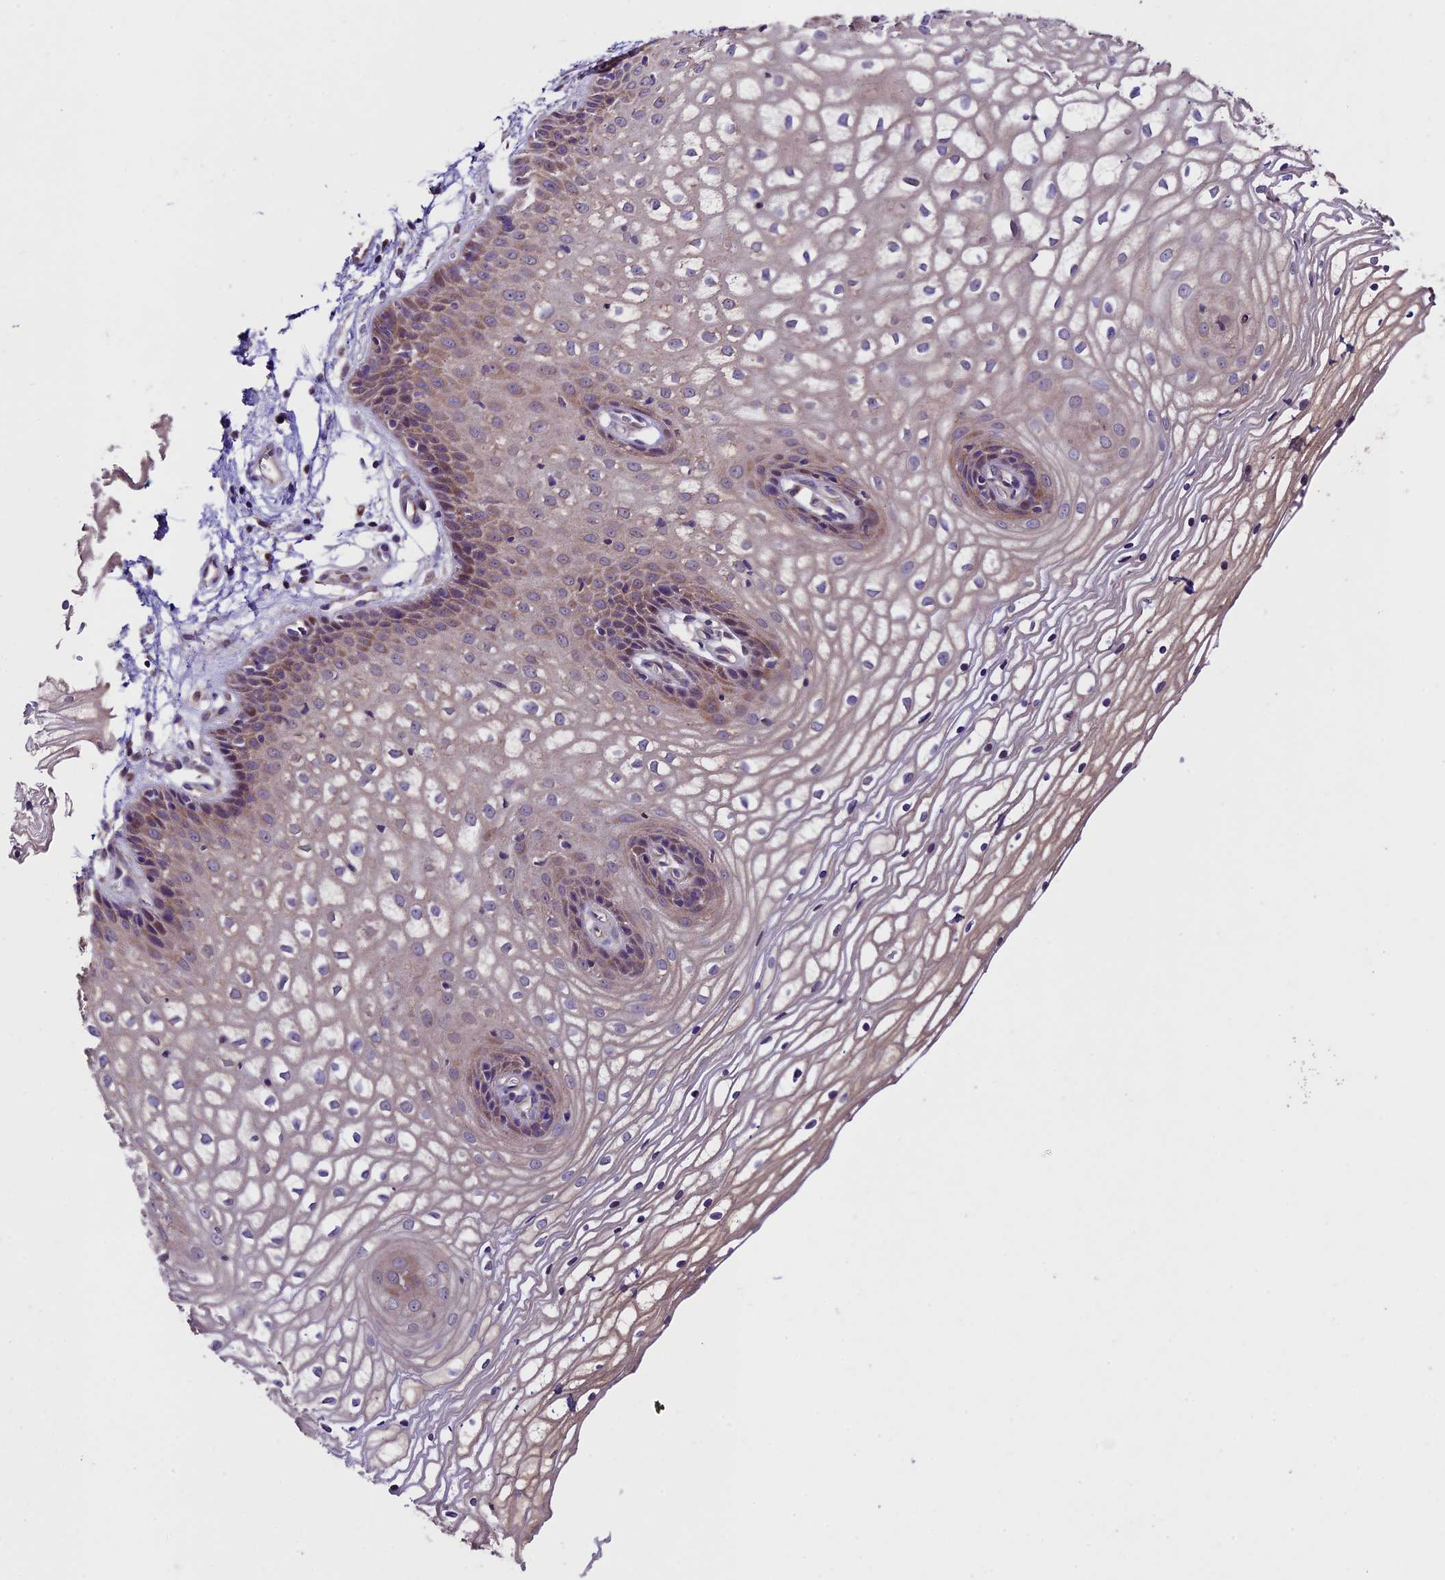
{"staining": {"intensity": "moderate", "quantity": "<25%", "location": "cytoplasmic/membranous,nuclear"}, "tissue": "vagina", "cell_type": "Squamous epithelial cells", "image_type": "normal", "snomed": [{"axis": "morphology", "description": "Normal tissue, NOS"}, {"axis": "topography", "description": "Vagina"}], "caption": "Brown immunohistochemical staining in normal human vagina exhibits moderate cytoplasmic/membranous,nuclear positivity in approximately <25% of squamous epithelial cells.", "gene": "SBNO2", "patient": {"sex": "female", "age": 34}}